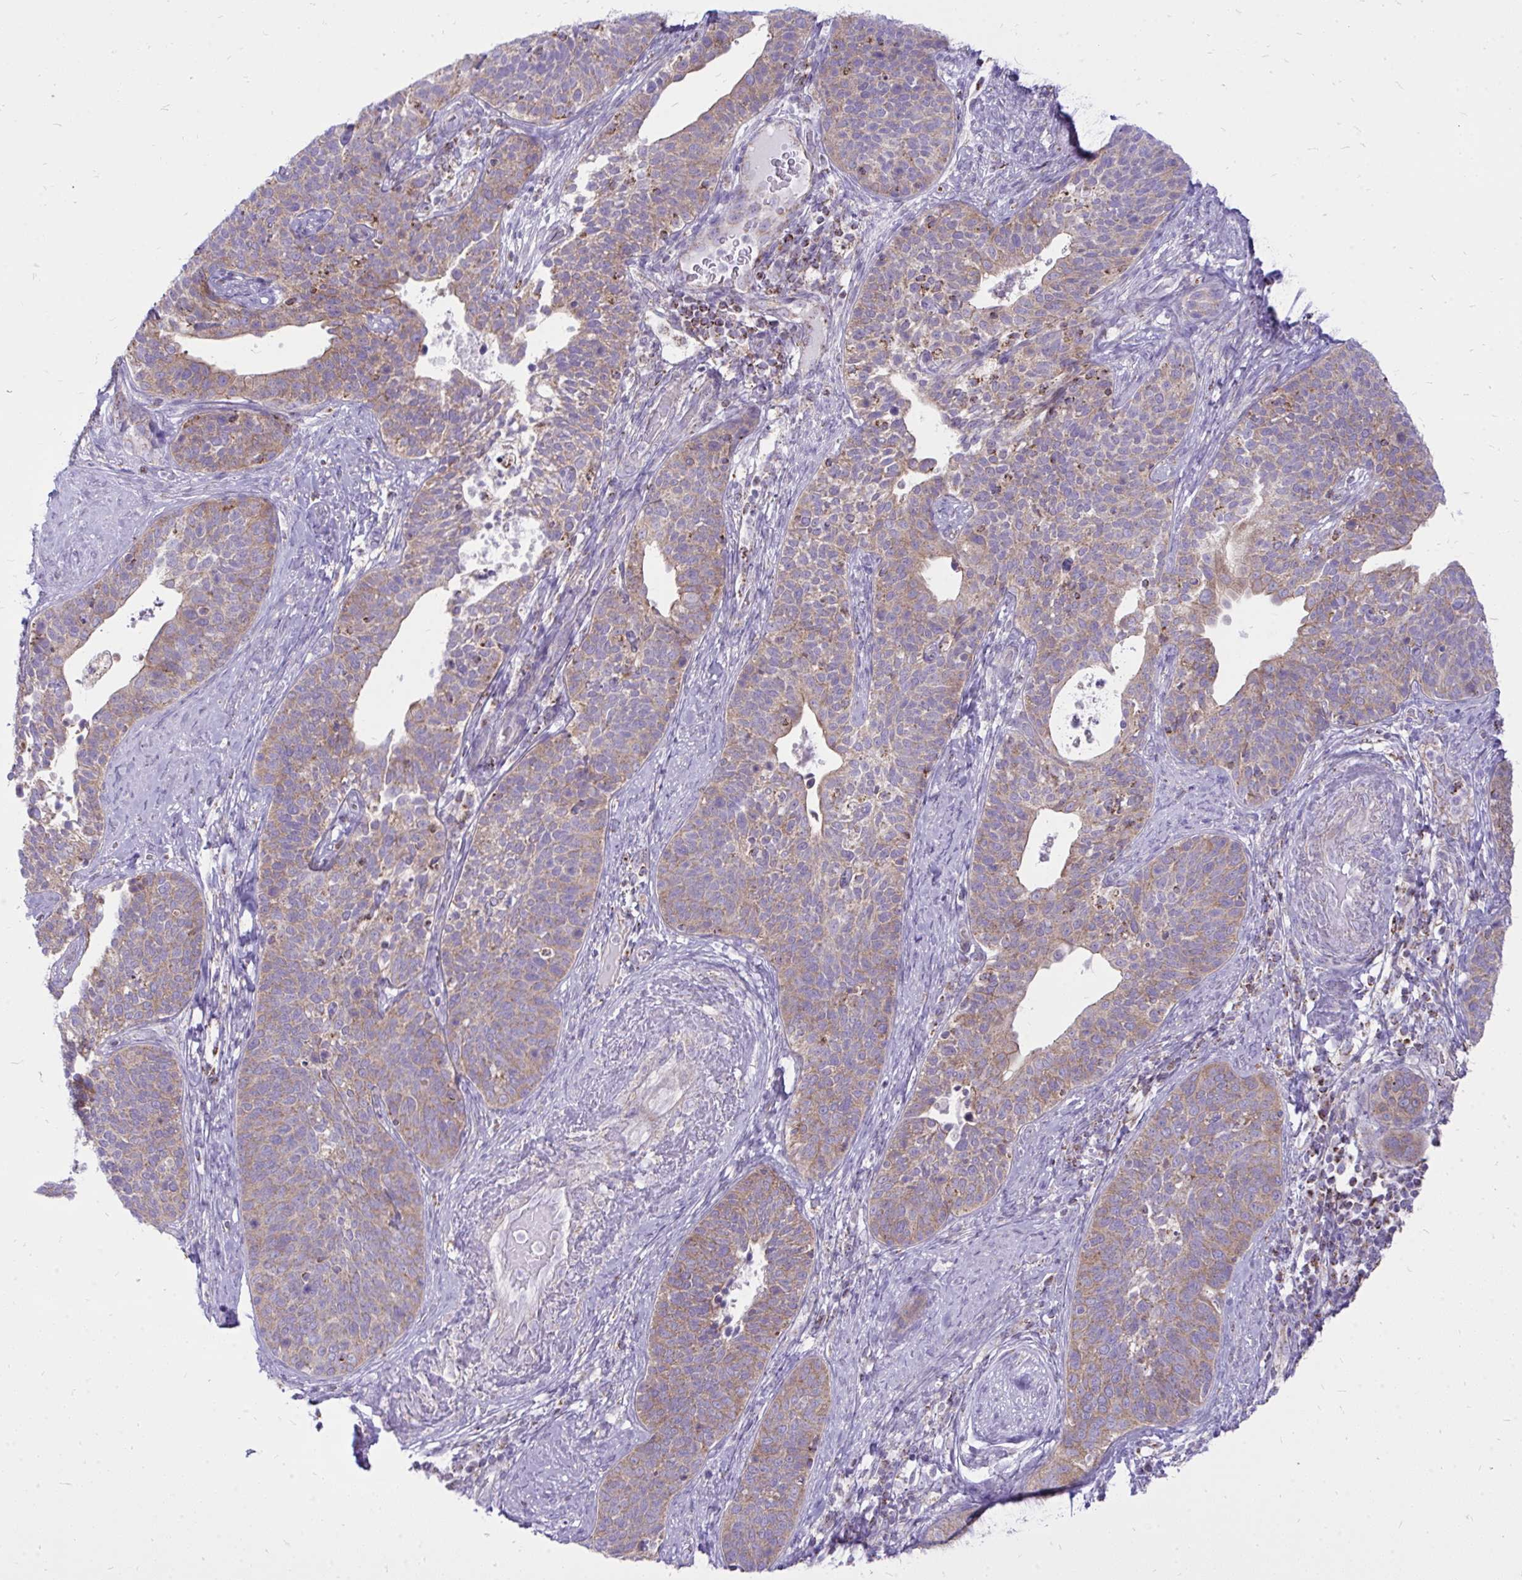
{"staining": {"intensity": "weak", "quantity": "25%-75%", "location": "cytoplasmic/membranous"}, "tissue": "cervical cancer", "cell_type": "Tumor cells", "image_type": "cancer", "snomed": [{"axis": "morphology", "description": "Squamous cell carcinoma, NOS"}, {"axis": "topography", "description": "Cervix"}], "caption": "Weak cytoplasmic/membranous positivity is seen in approximately 25%-75% of tumor cells in cervical cancer (squamous cell carcinoma). The protein of interest is shown in brown color, while the nuclei are stained blue.", "gene": "SPTBN2", "patient": {"sex": "female", "age": 69}}